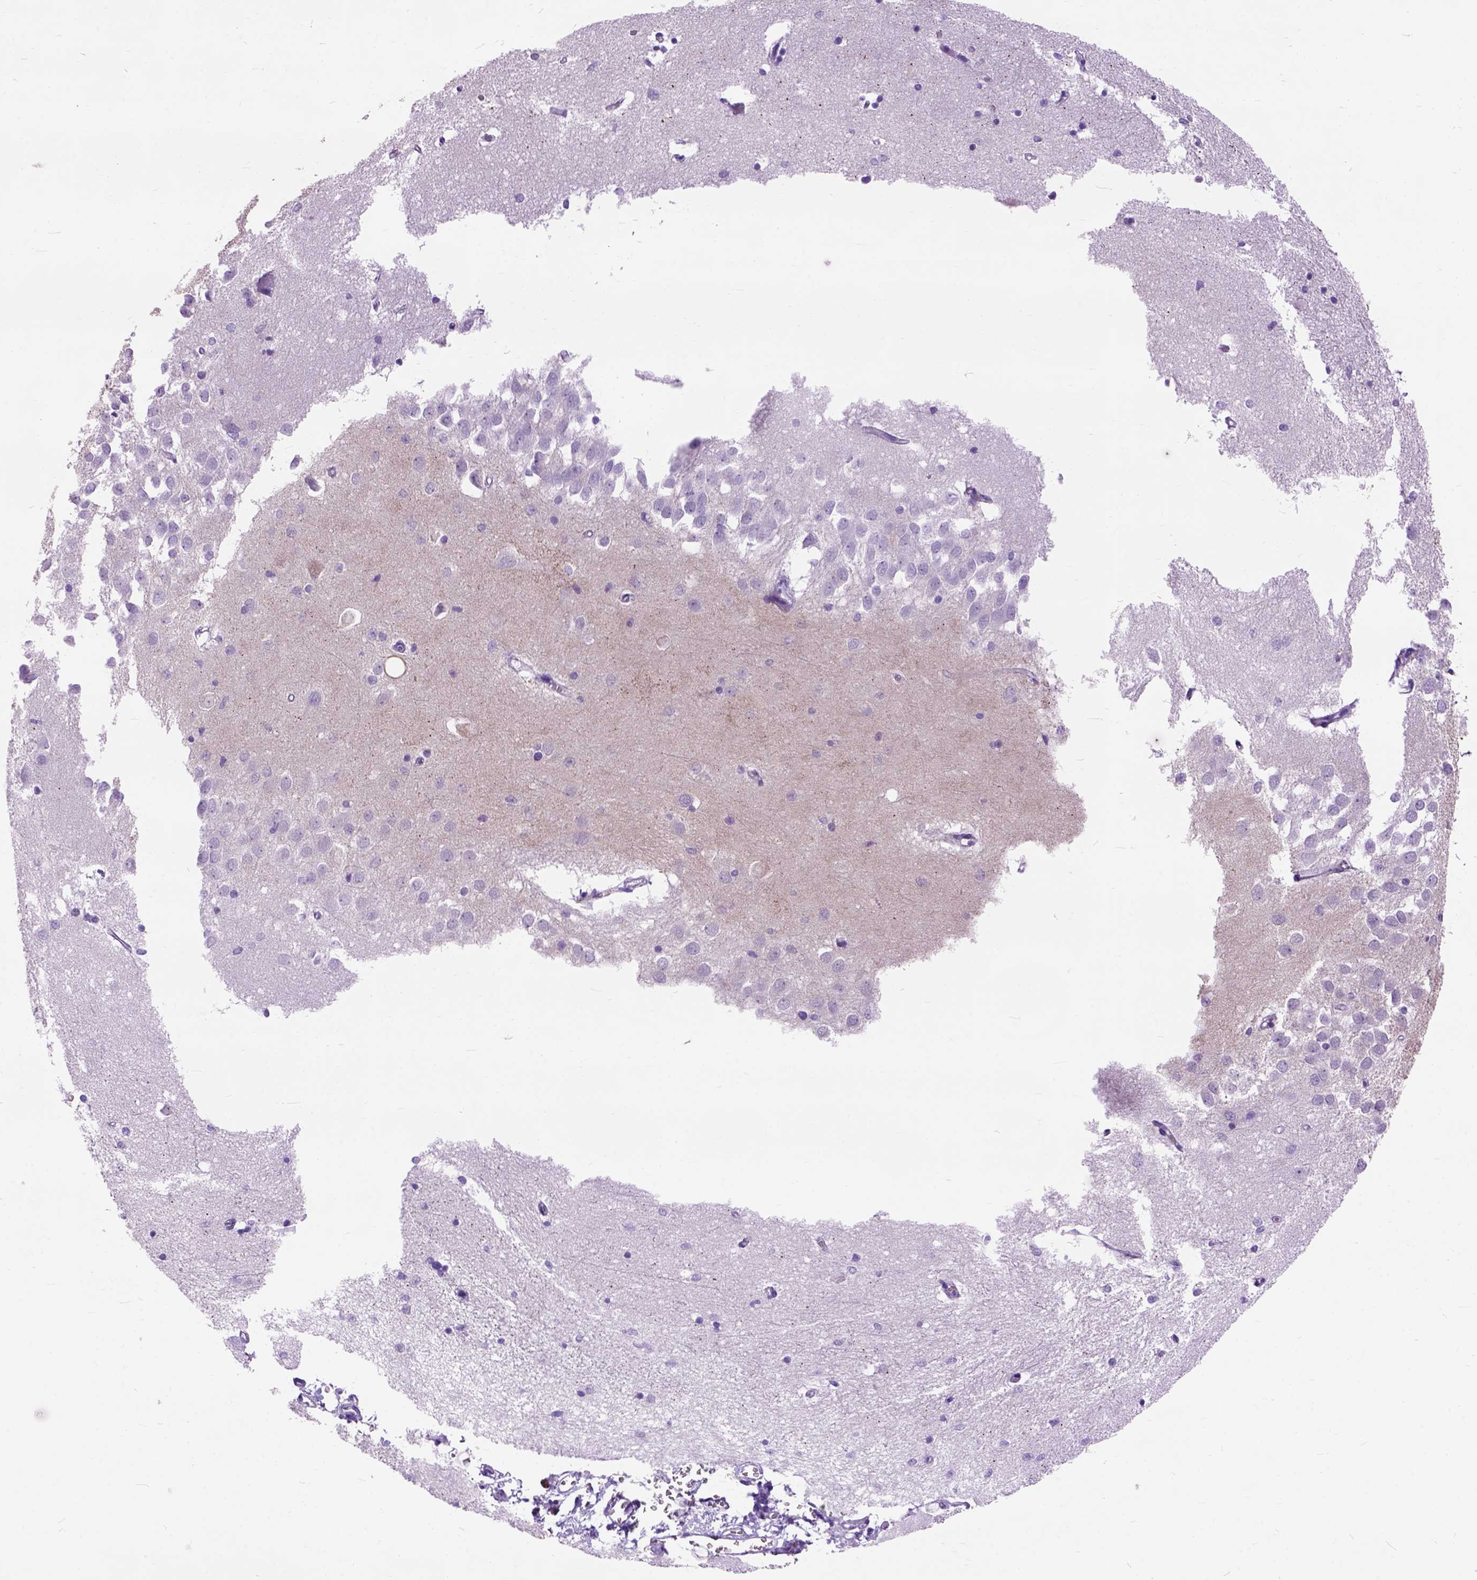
{"staining": {"intensity": "negative", "quantity": "none", "location": "none"}, "tissue": "hippocampus", "cell_type": "Glial cells", "image_type": "normal", "snomed": [{"axis": "morphology", "description": "Normal tissue, NOS"}, {"axis": "topography", "description": "Lateral ventricle wall"}, {"axis": "topography", "description": "Hippocampus"}], "caption": "IHC histopathology image of normal hippocampus stained for a protein (brown), which displays no expression in glial cells.", "gene": "MAPT", "patient": {"sex": "female", "age": 63}}